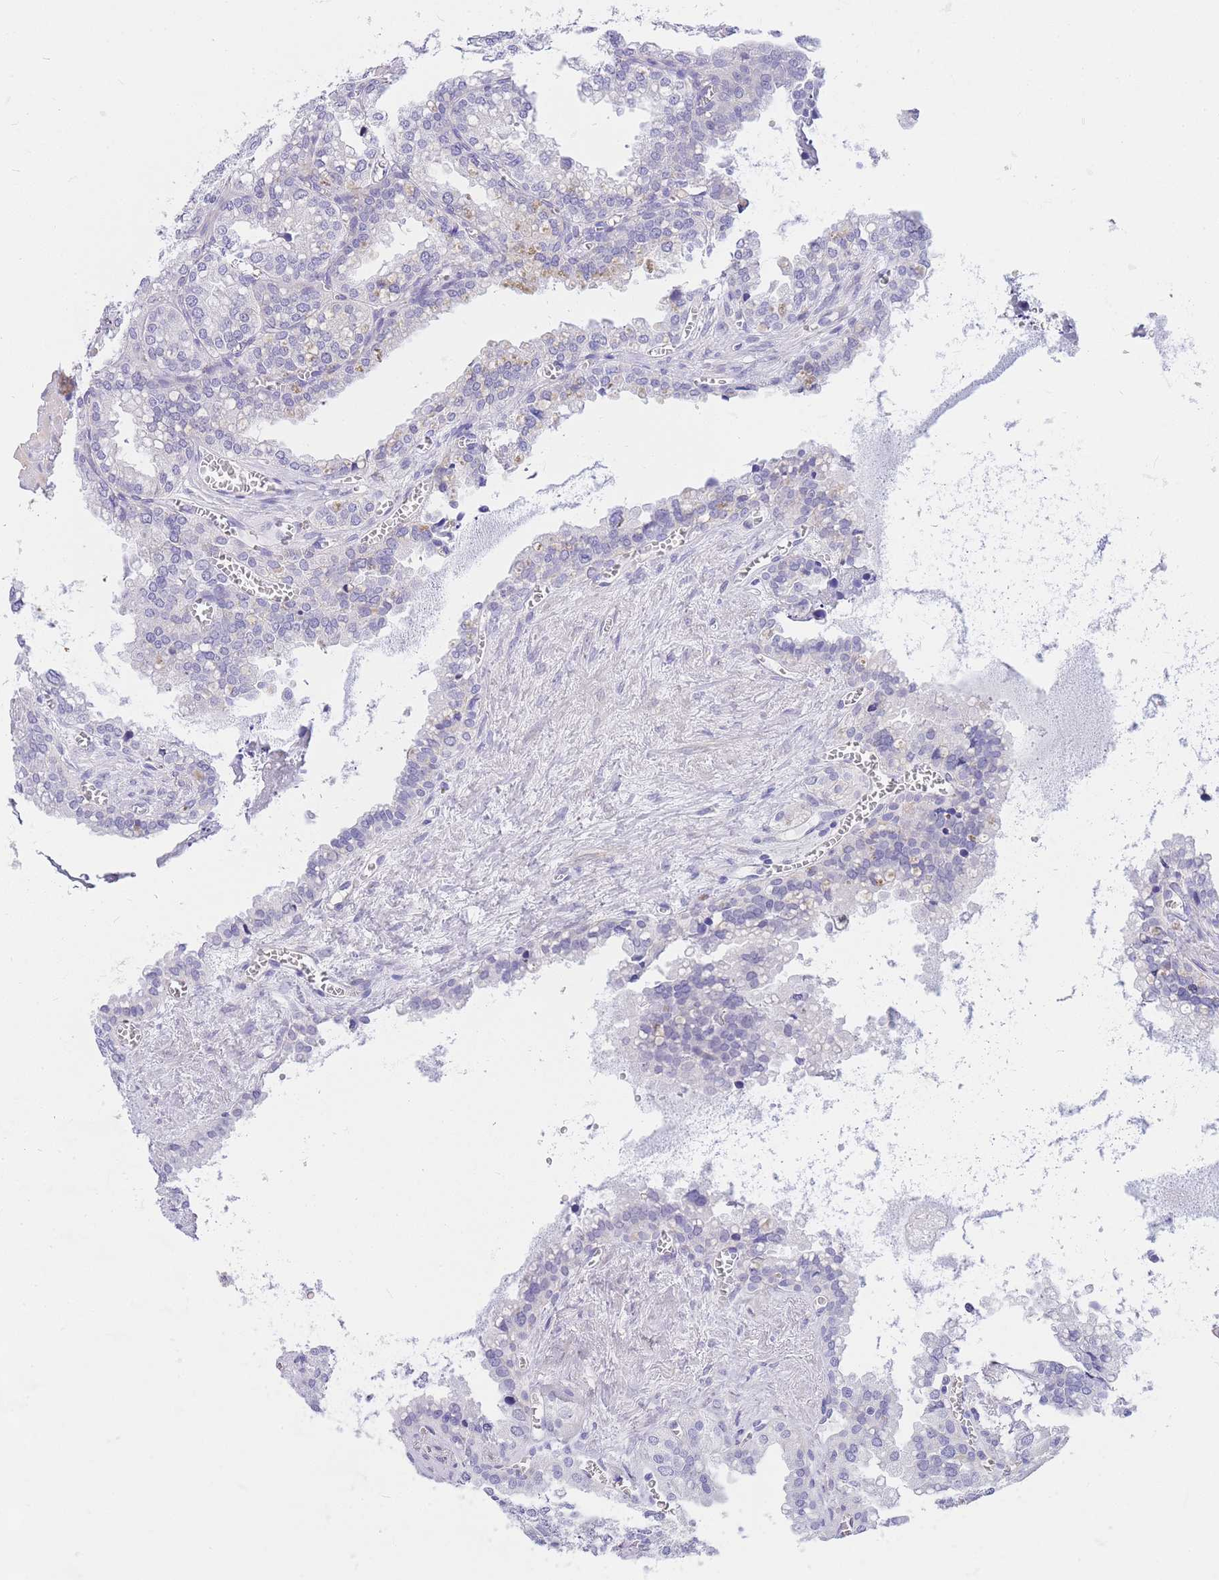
{"staining": {"intensity": "weak", "quantity": "<25%", "location": "cytoplasmic/membranous"}, "tissue": "seminal vesicle", "cell_type": "Glandular cells", "image_type": "normal", "snomed": [{"axis": "morphology", "description": "Normal tissue, NOS"}, {"axis": "topography", "description": "Prostate"}, {"axis": "topography", "description": "Seminal veicle"}], "caption": "Human seminal vesicle stained for a protein using IHC shows no positivity in glandular cells.", "gene": "SRSF12", "patient": {"sex": "male", "age": 51}}